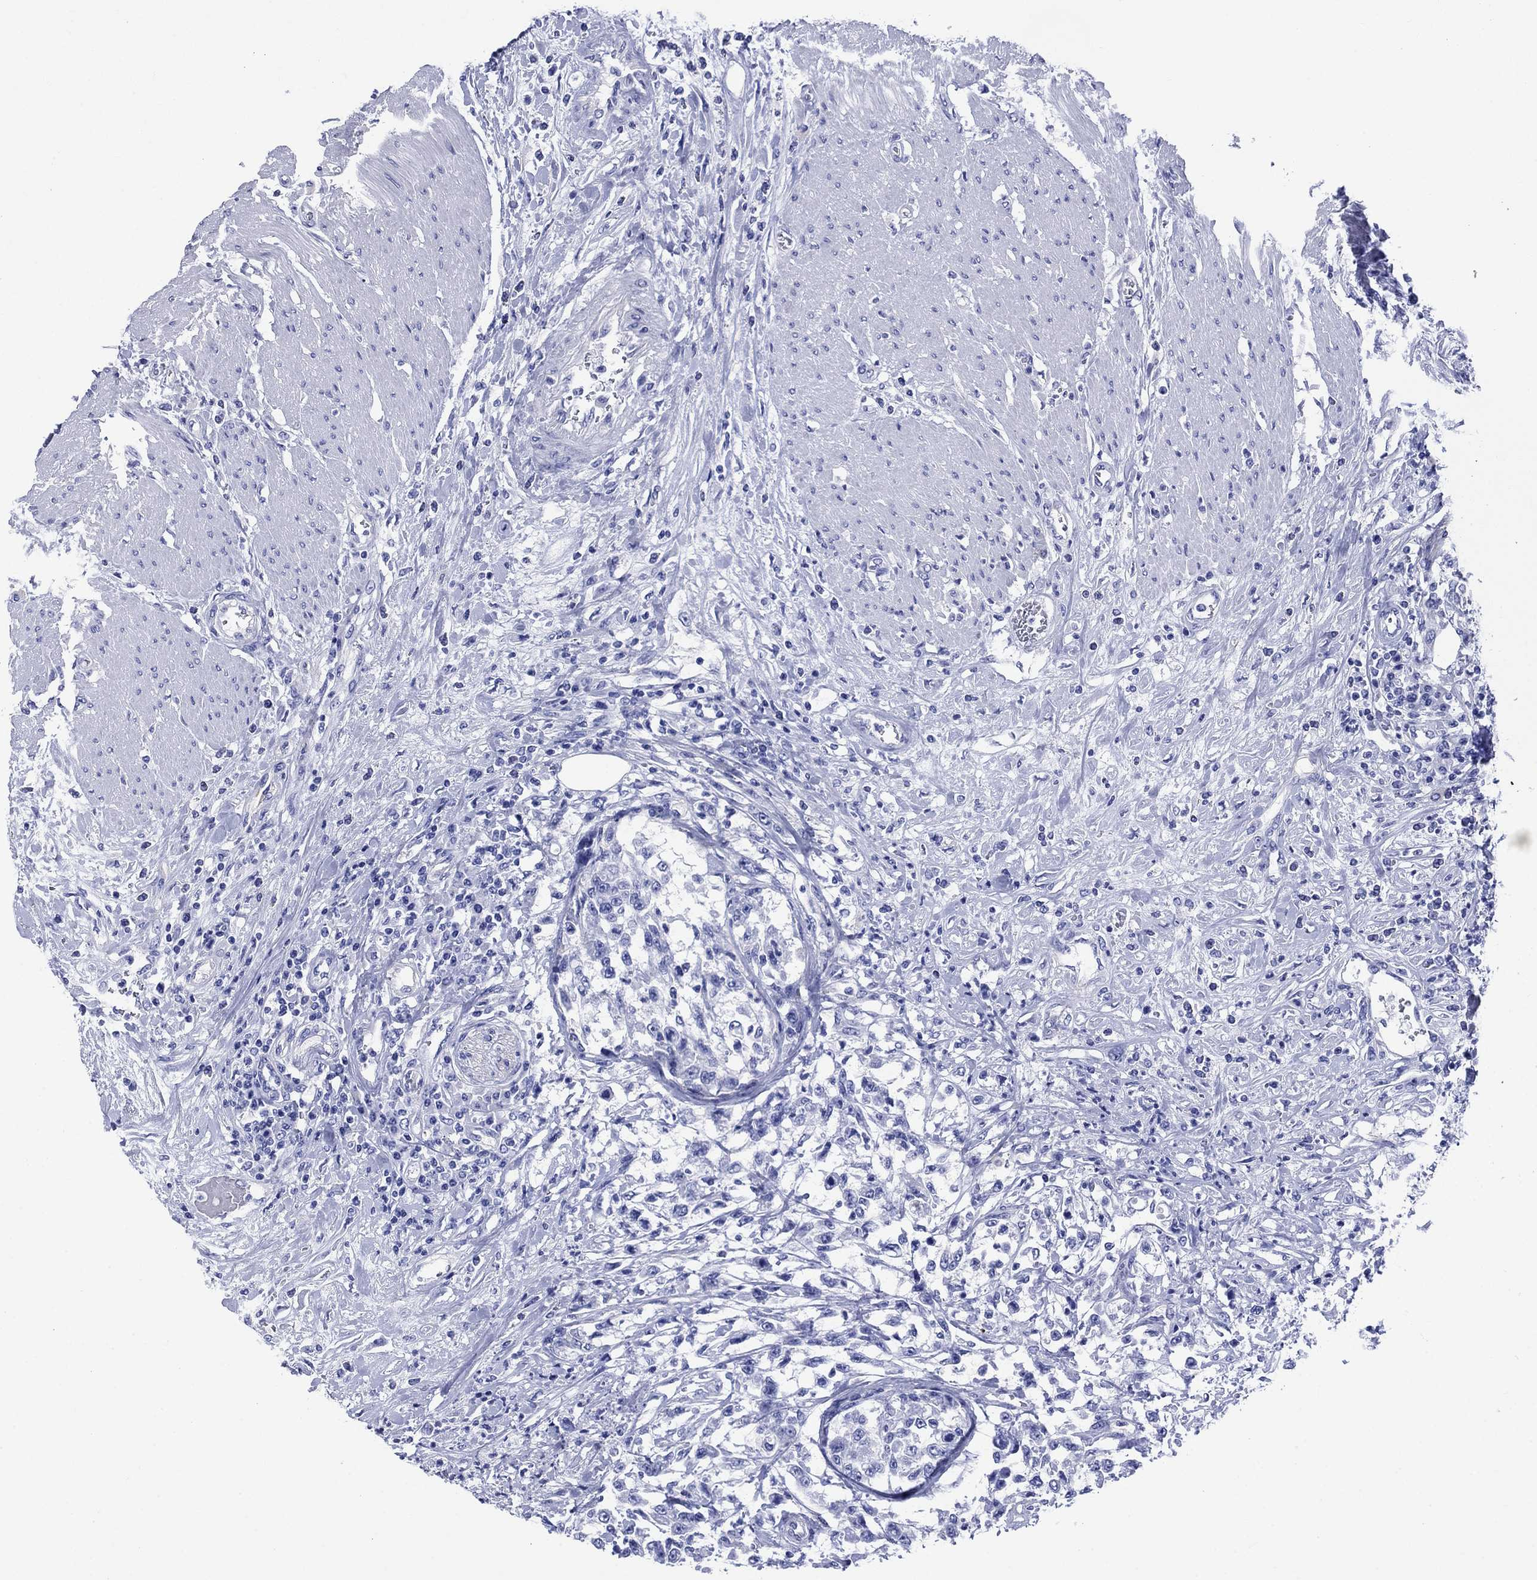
{"staining": {"intensity": "negative", "quantity": "none", "location": "none"}, "tissue": "urothelial cancer", "cell_type": "Tumor cells", "image_type": "cancer", "snomed": [{"axis": "morphology", "description": "Urothelial carcinoma, High grade"}, {"axis": "topography", "description": "Urinary bladder"}], "caption": "Tumor cells show no significant protein positivity in urothelial cancer. The staining was performed using DAB (3,3'-diaminobenzidine) to visualize the protein expression in brown, while the nuclei were stained in blue with hematoxylin (Magnification: 20x).", "gene": "SLC1A2", "patient": {"sex": "male", "age": 46}}